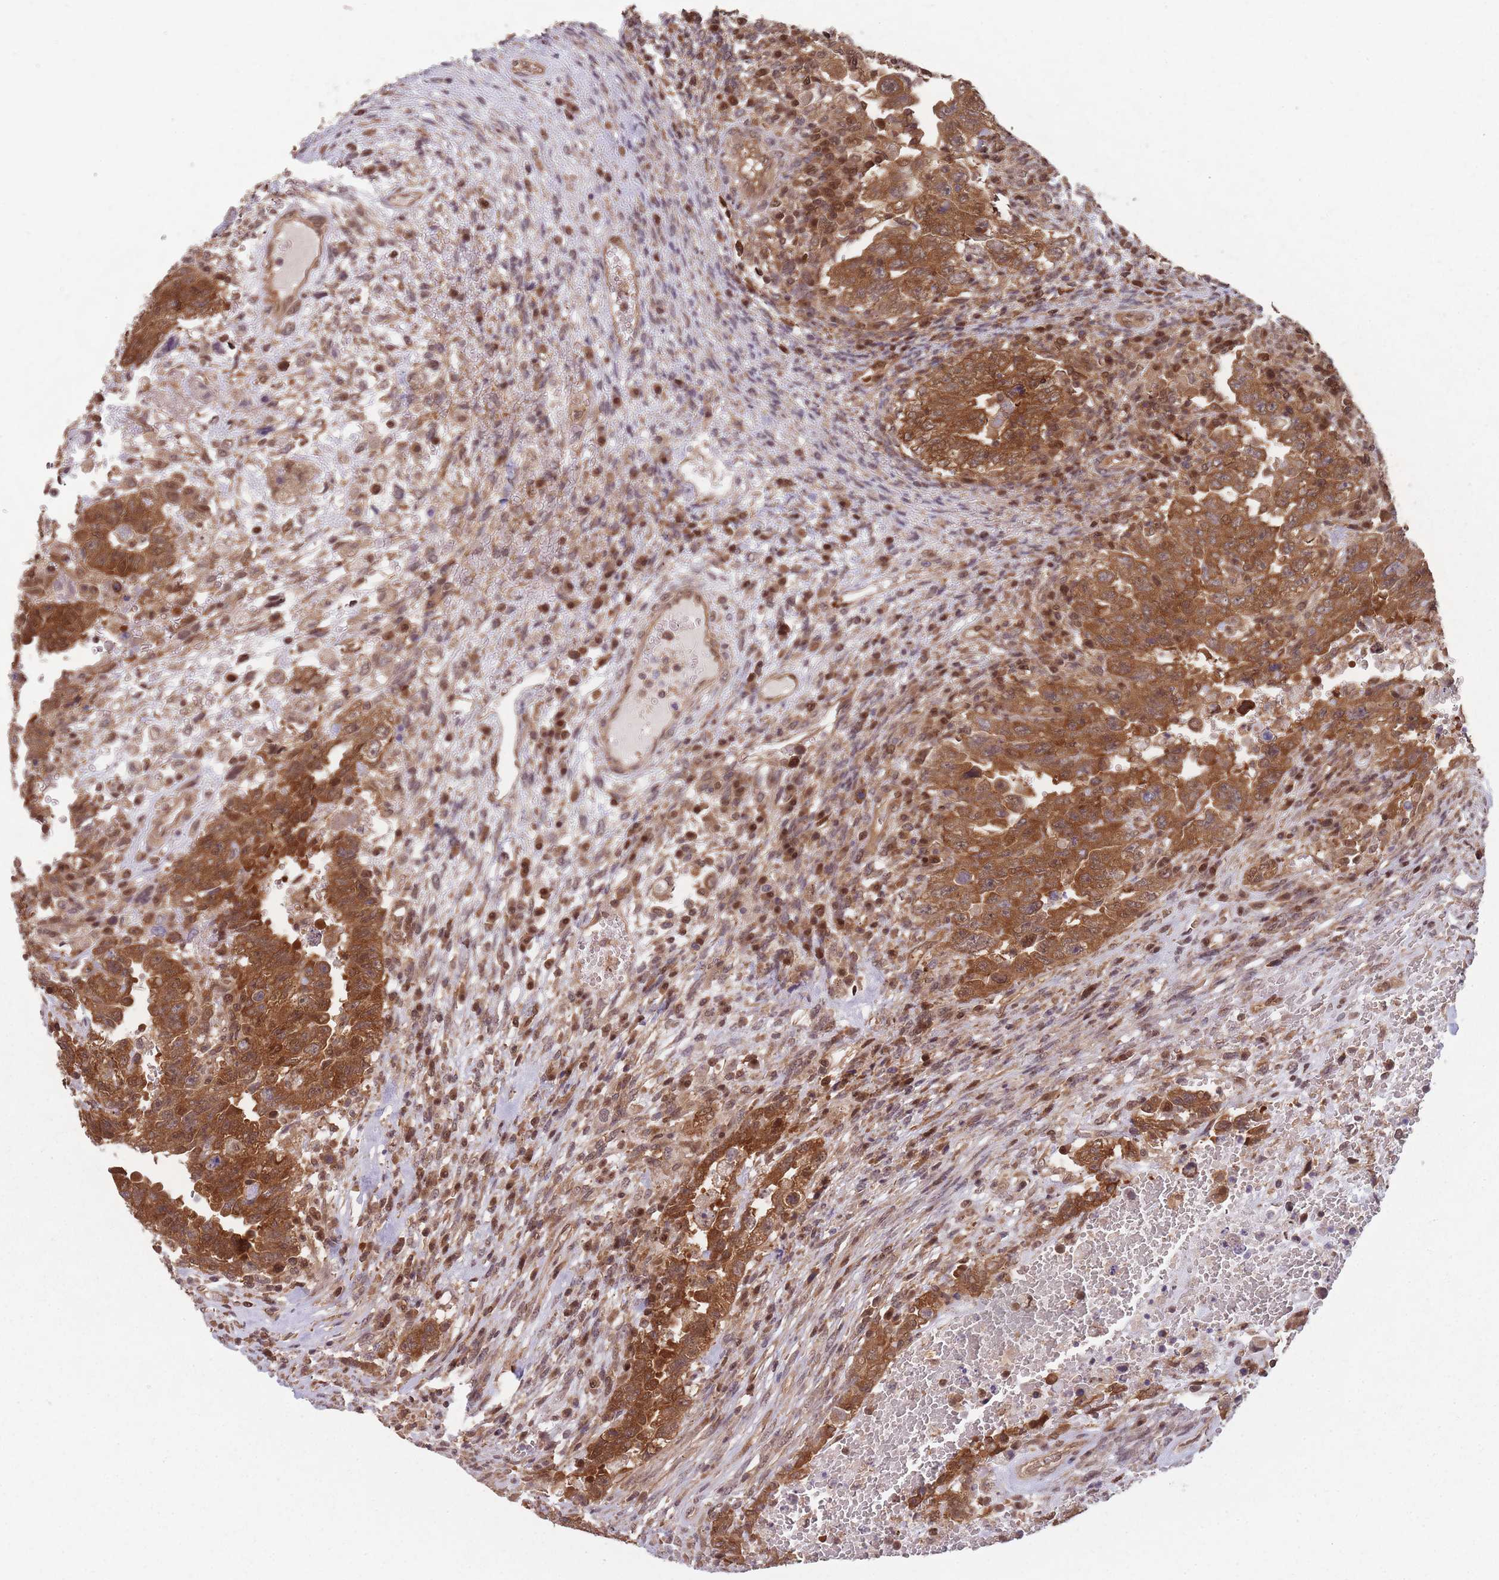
{"staining": {"intensity": "moderate", "quantity": ">75%", "location": "cytoplasmic/membranous"}, "tissue": "testis cancer", "cell_type": "Tumor cells", "image_type": "cancer", "snomed": [{"axis": "morphology", "description": "Carcinoma, Embryonal, NOS"}, {"axis": "topography", "description": "Testis"}], "caption": "IHC histopathology image of neoplastic tissue: human testis cancer (embryonal carcinoma) stained using immunohistochemistry shows medium levels of moderate protein expression localized specifically in the cytoplasmic/membranous of tumor cells, appearing as a cytoplasmic/membranous brown color.", "gene": "PPP6R3", "patient": {"sex": "male", "age": 26}}